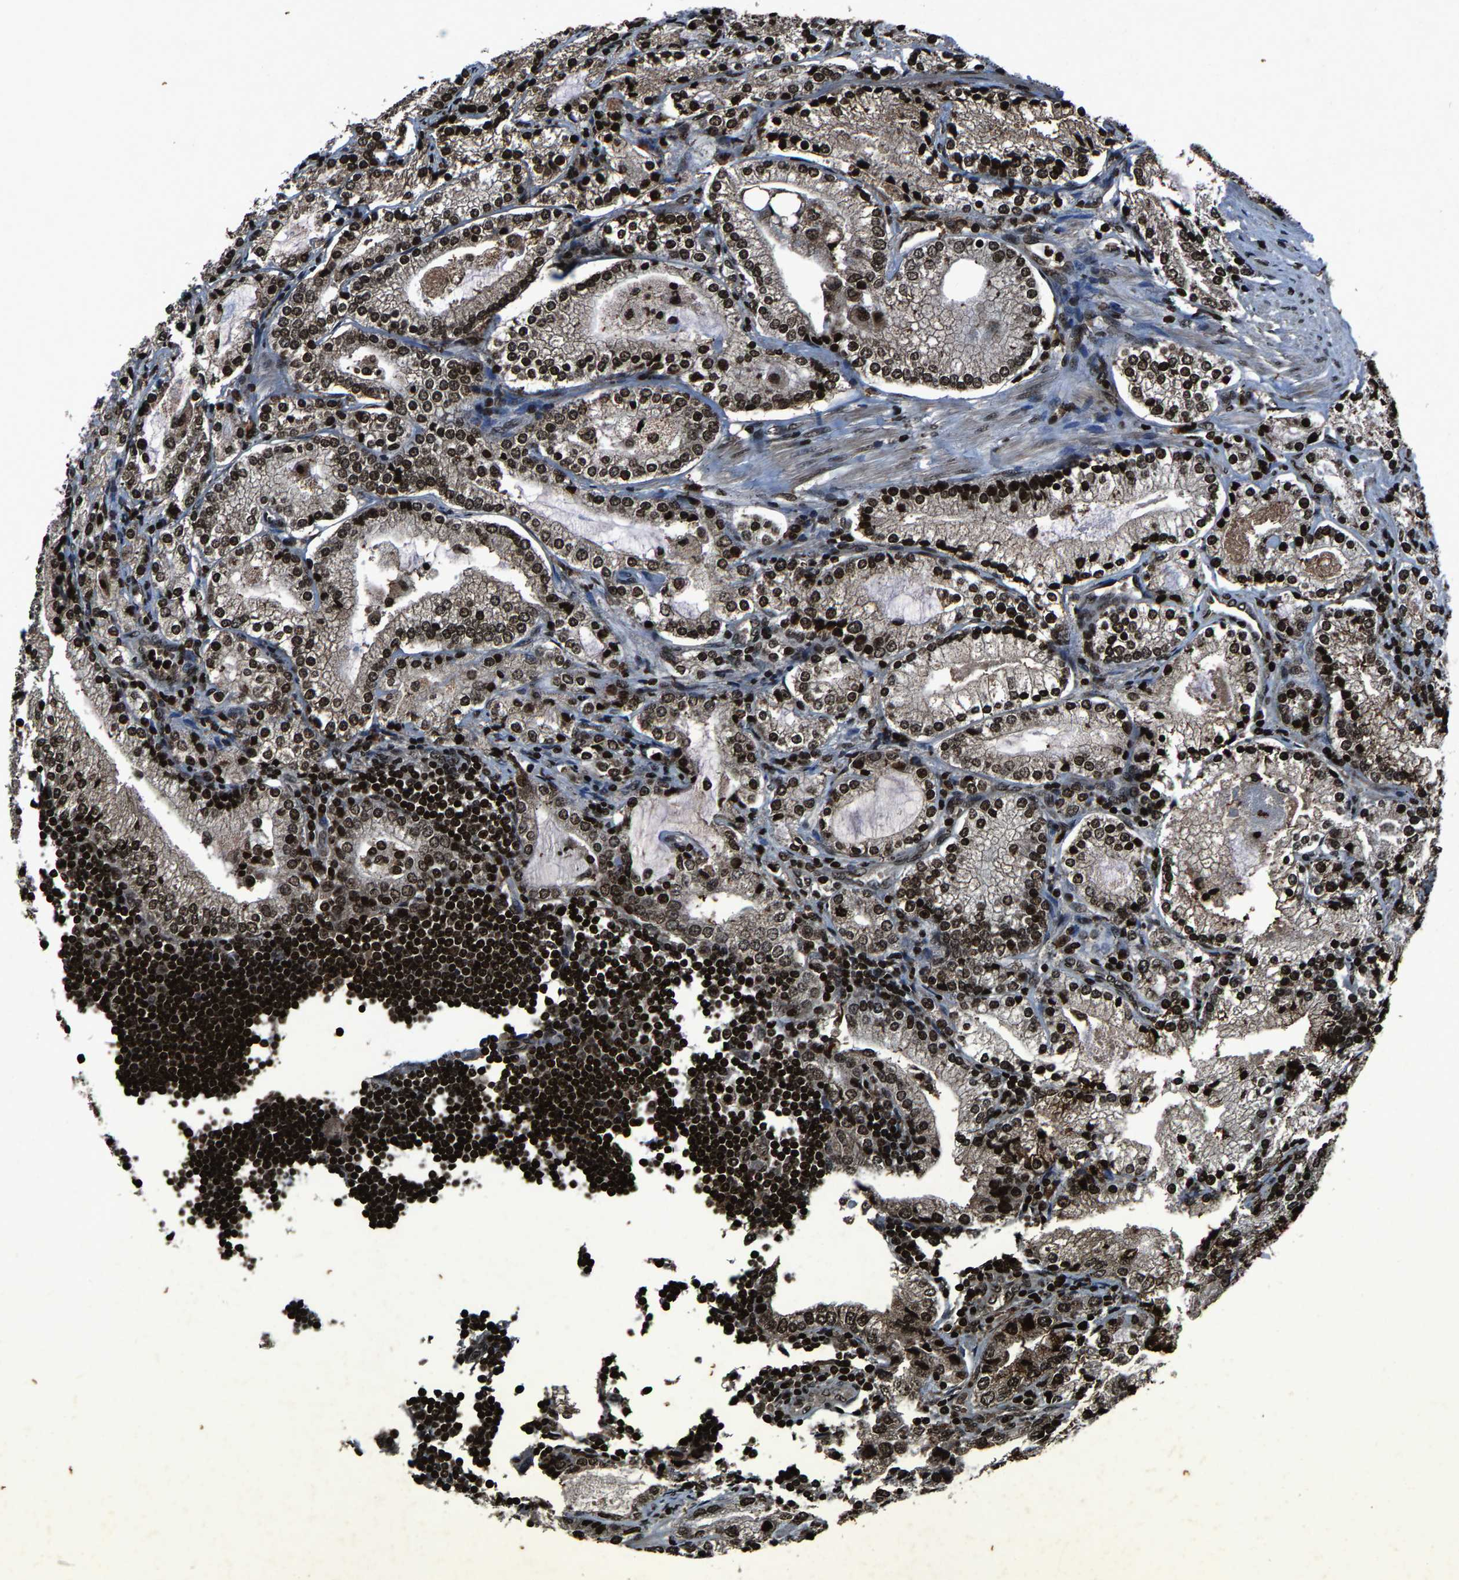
{"staining": {"intensity": "strong", "quantity": ">75%", "location": "nuclear"}, "tissue": "prostate cancer", "cell_type": "Tumor cells", "image_type": "cancer", "snomed": [{"axis": "morphology", "description": "Adenocarcinoma, High grade"}, {"axis": "topography", "description": "Prostate"}], "caption": "High-grade adenocarcinoma (prostate) stained for a protein shows strong nuclear positivity in tumor cells.", "gene": "H4C1", "patient": {"sex": "male", "age": 63}}